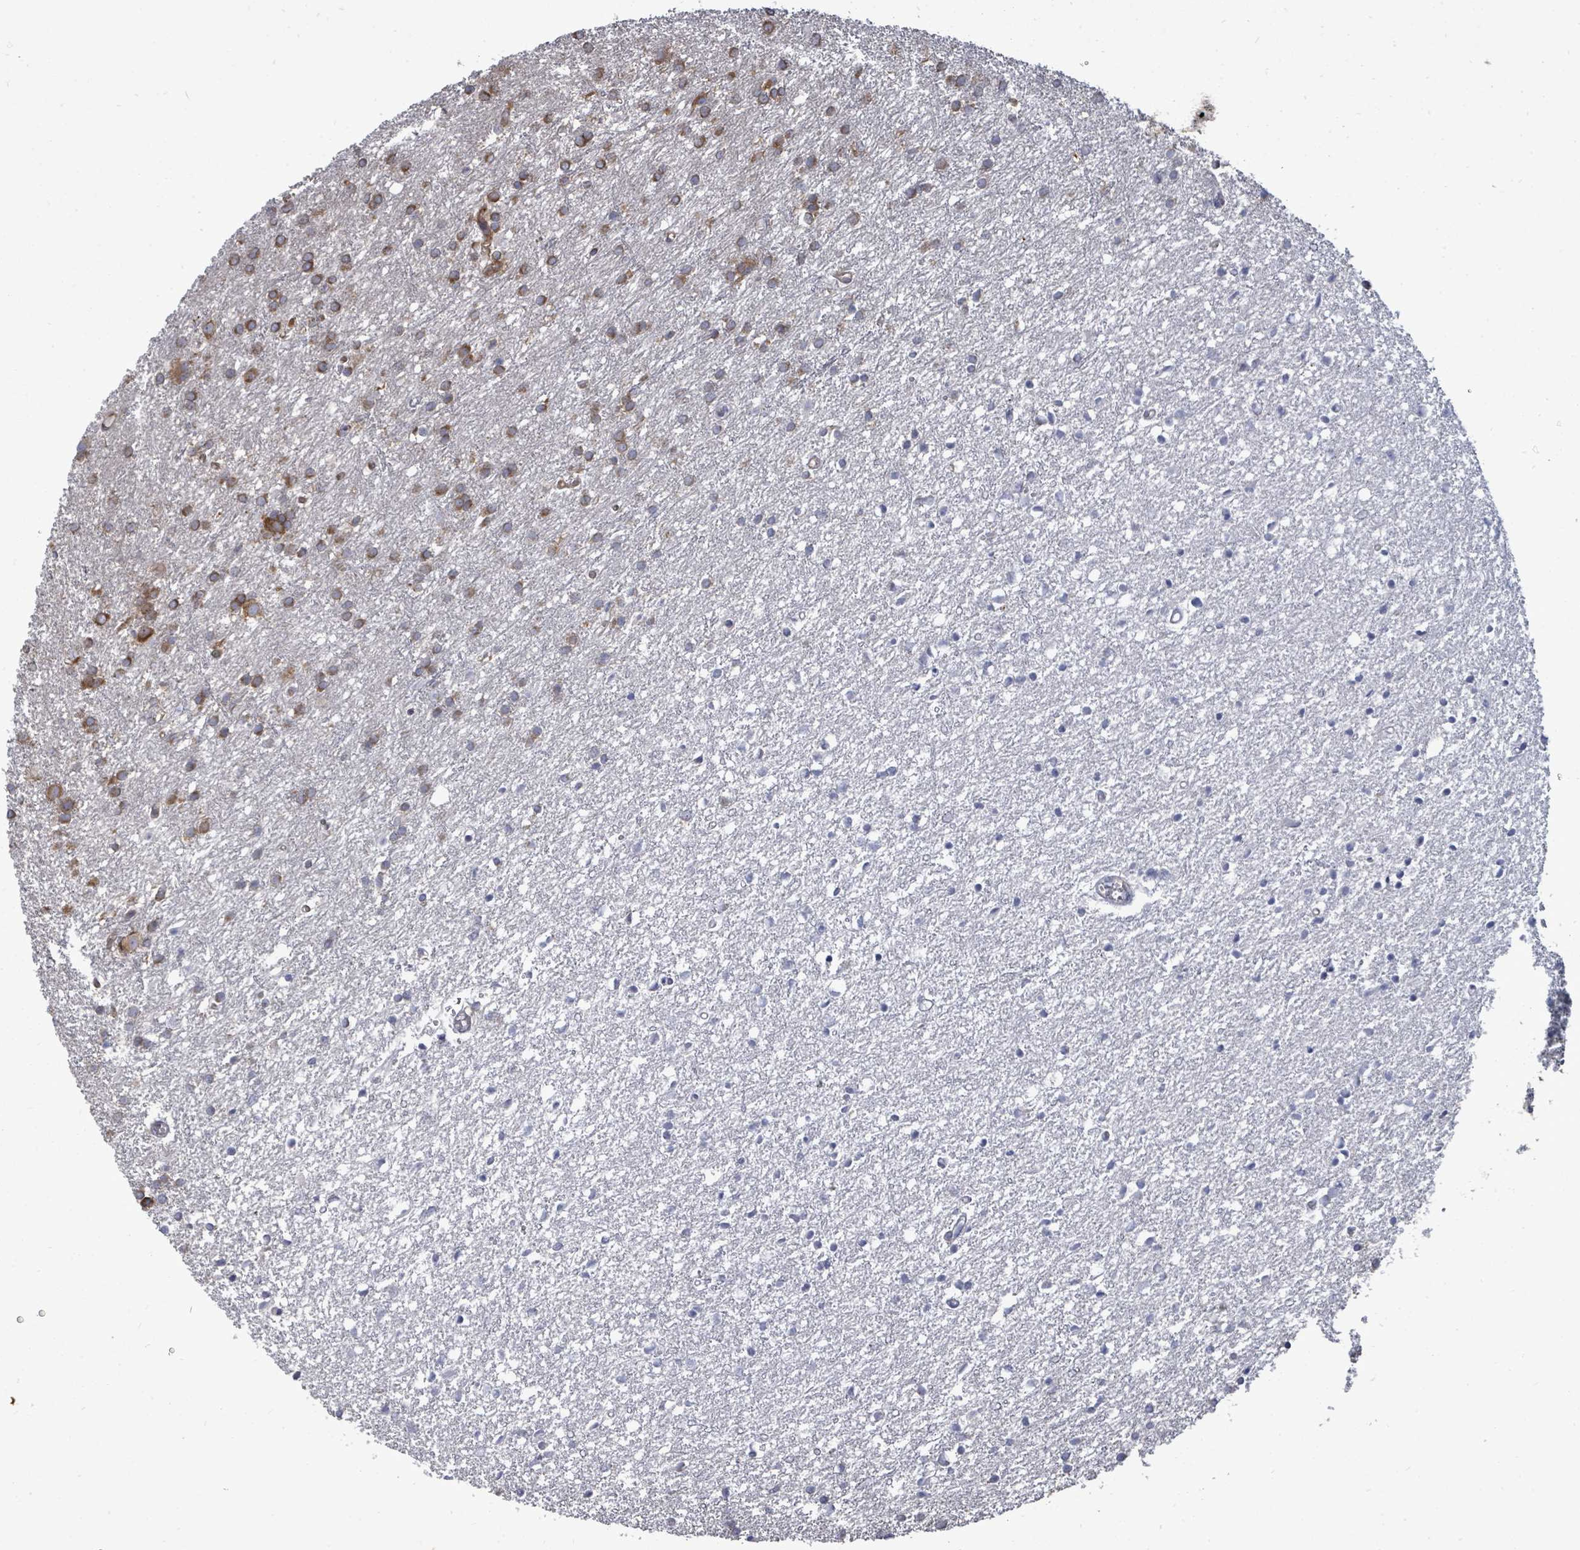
{"staining": {"intensity": "moderate", "quantity": "25%-75%", "location": "cytoplasmic/membranous"}, "tissue": "glioma", "cell_type": "Tumor cells", "image_type": "cancer", "snomed": [{"axis": "morphology", "description": "Glioma, malignant, High grade"}, {"axis": "topography", "description": "Brain"}], "caption": "High-grade glioma (malignant) stained for a protein (brown) displays moderate cytoplasmic/membranous positive expression in about 25%-75% of tumor cells.", "gene": "EIF3C", "patient": {"sex": "female", "age": 50}}